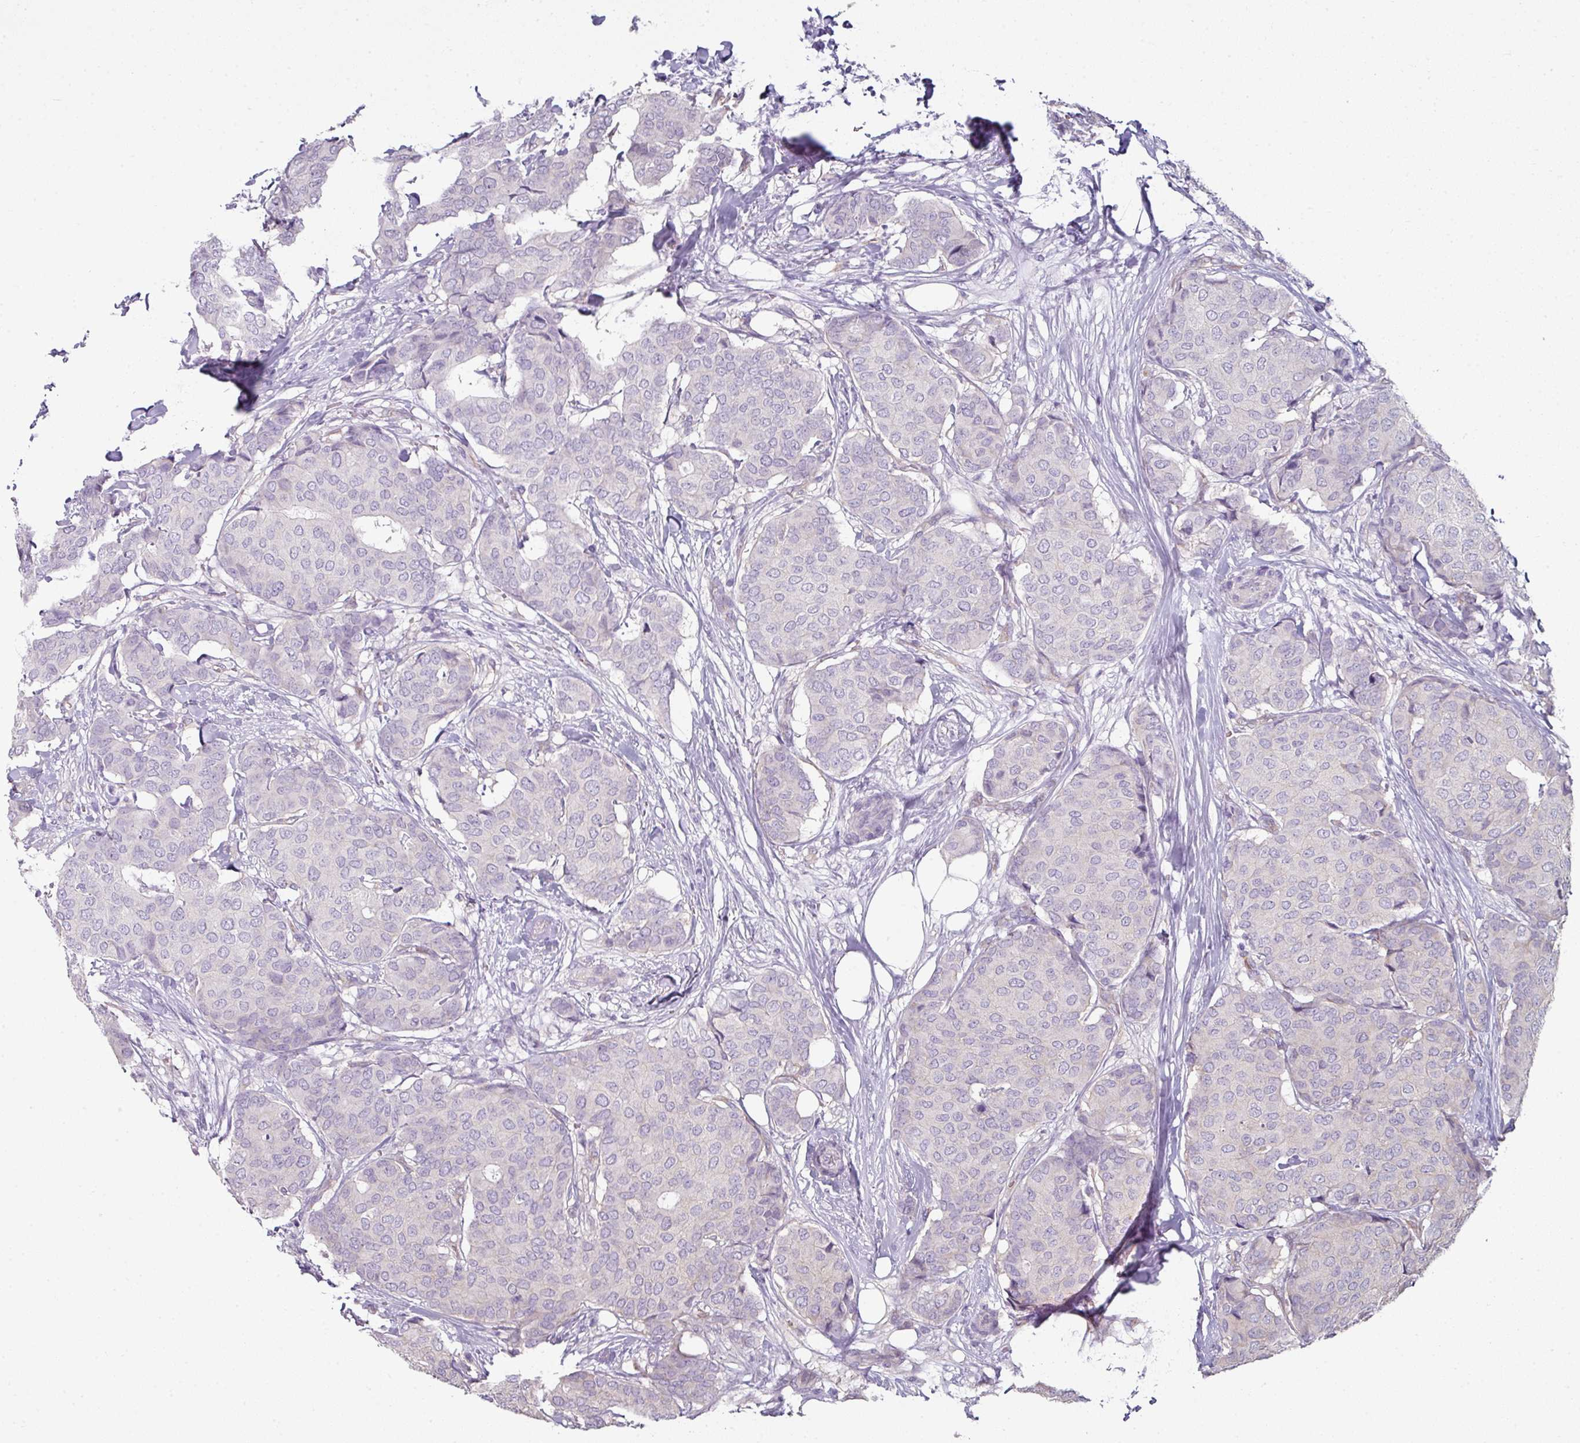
{"staining": {"intensity": "negative", "quantity": "none", "location": "none"}, "tissue": "breast cancer", "cell_type": "Tumor cells", "image_type": "cancer", "snomed": [{"axis": "morphology", "description": "Duct carcinoma"}, {"axis": "topography", "description": "Breast"}], "caption": "Immunohistochemical staining of breast cancer displays no significant staining in tumor cells.", "gene": "C19orf33", "patient": {"sex": "female", "age": 75}}